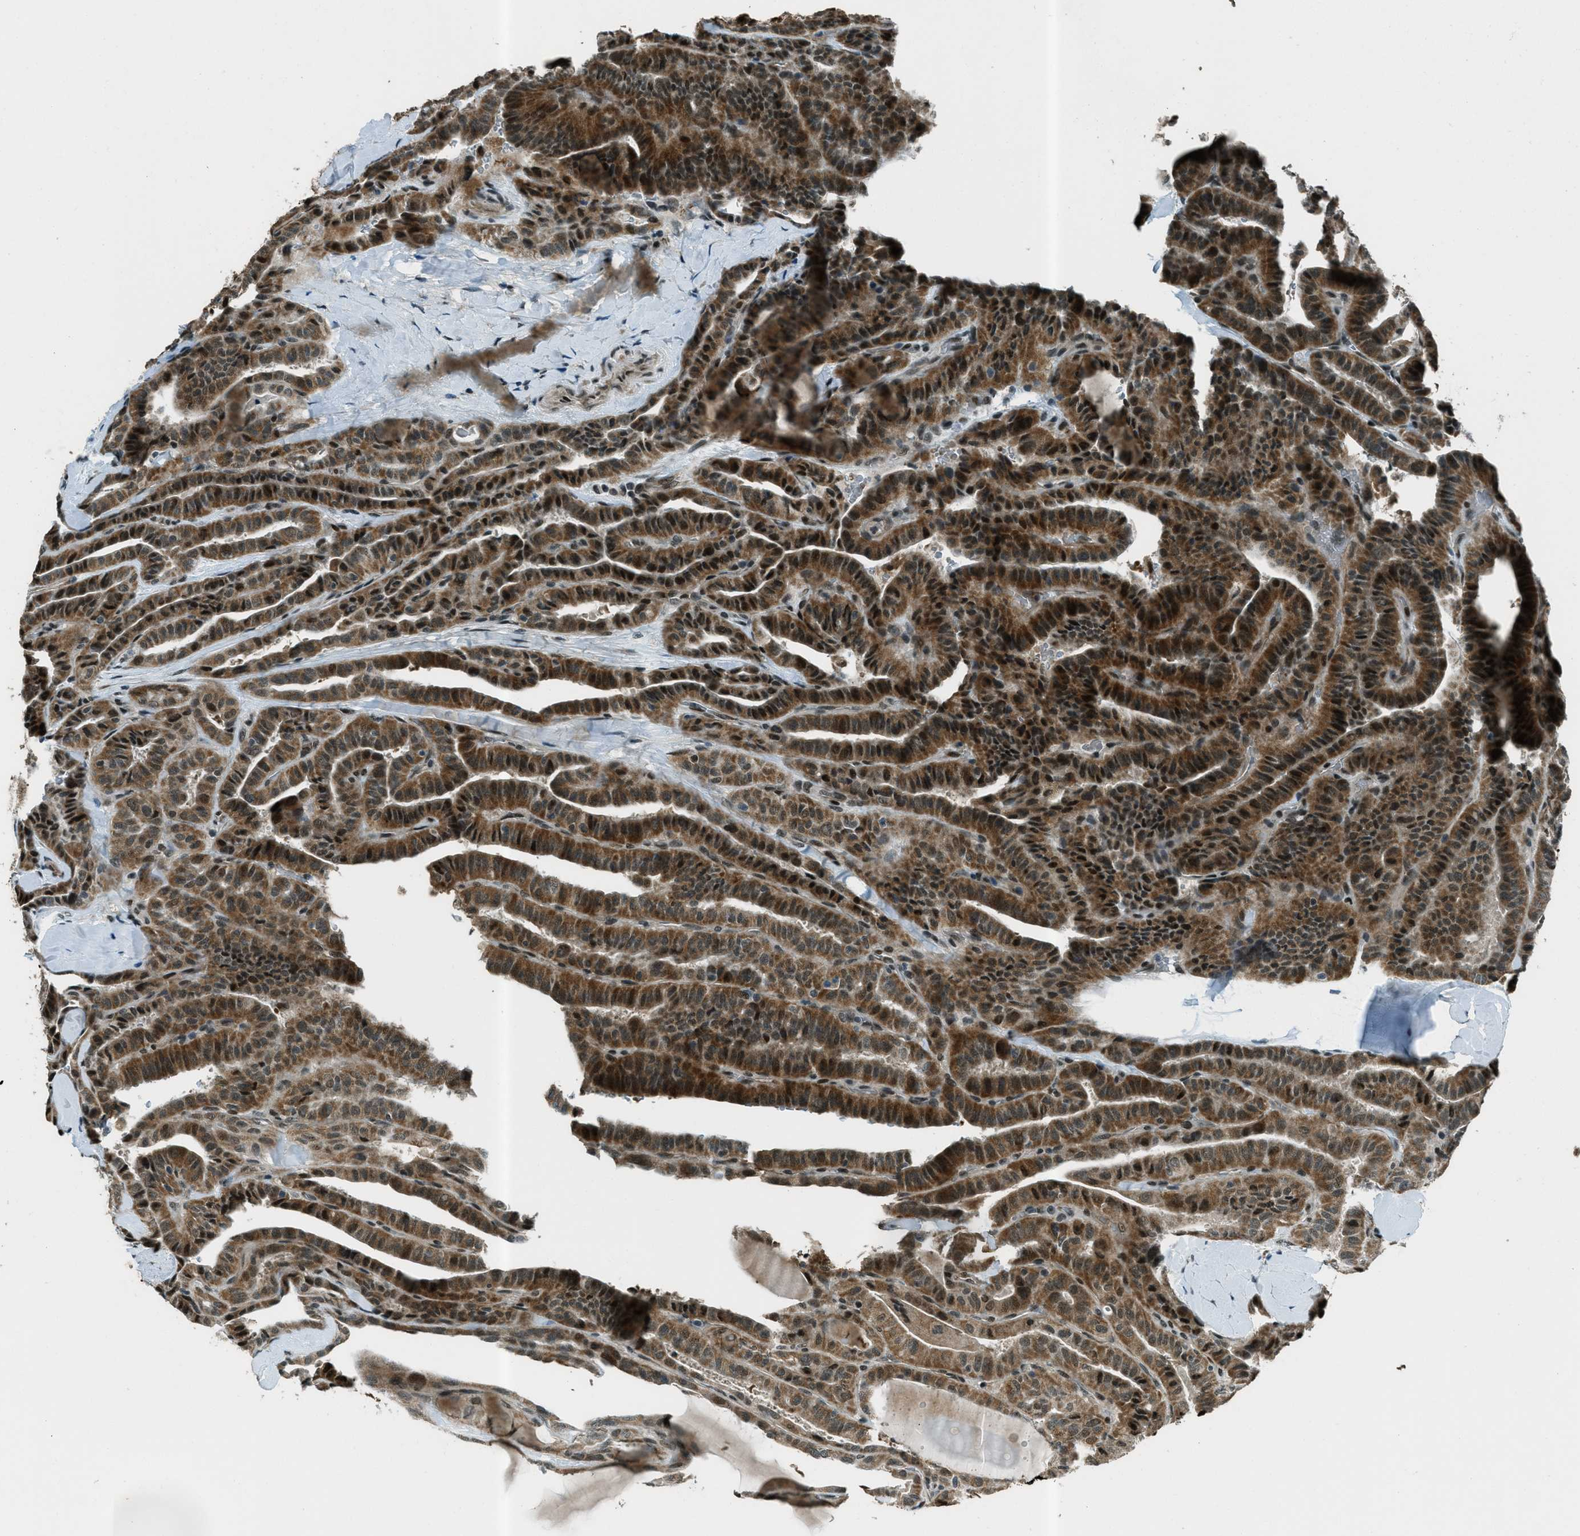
{"staining": {"intensity": "strong", "quantity": ">75%", "location": "cytoplasmic/membranous,nuclear"}, "tissue": "thyroid cancer", "cell_type": "Tumor cells", "image_type": "cancer", "snomed": [{"axis": "morphology", "description": "Papillary adenocarcinoma, NOS"}, {"axis": "topography", "description": "Thyroid gland"}], "caption": "Immunohistochemistry (IHC) photomicrograph of human thyroid papillary adenocarcinoma stained for a protein (brown), which displays high levels of strong cytoplasmic/membranous and nuclear staining in about >75% of tumor cells.", "gene": "TARDBP", "patient": {"sex": "male", "age": 77}}